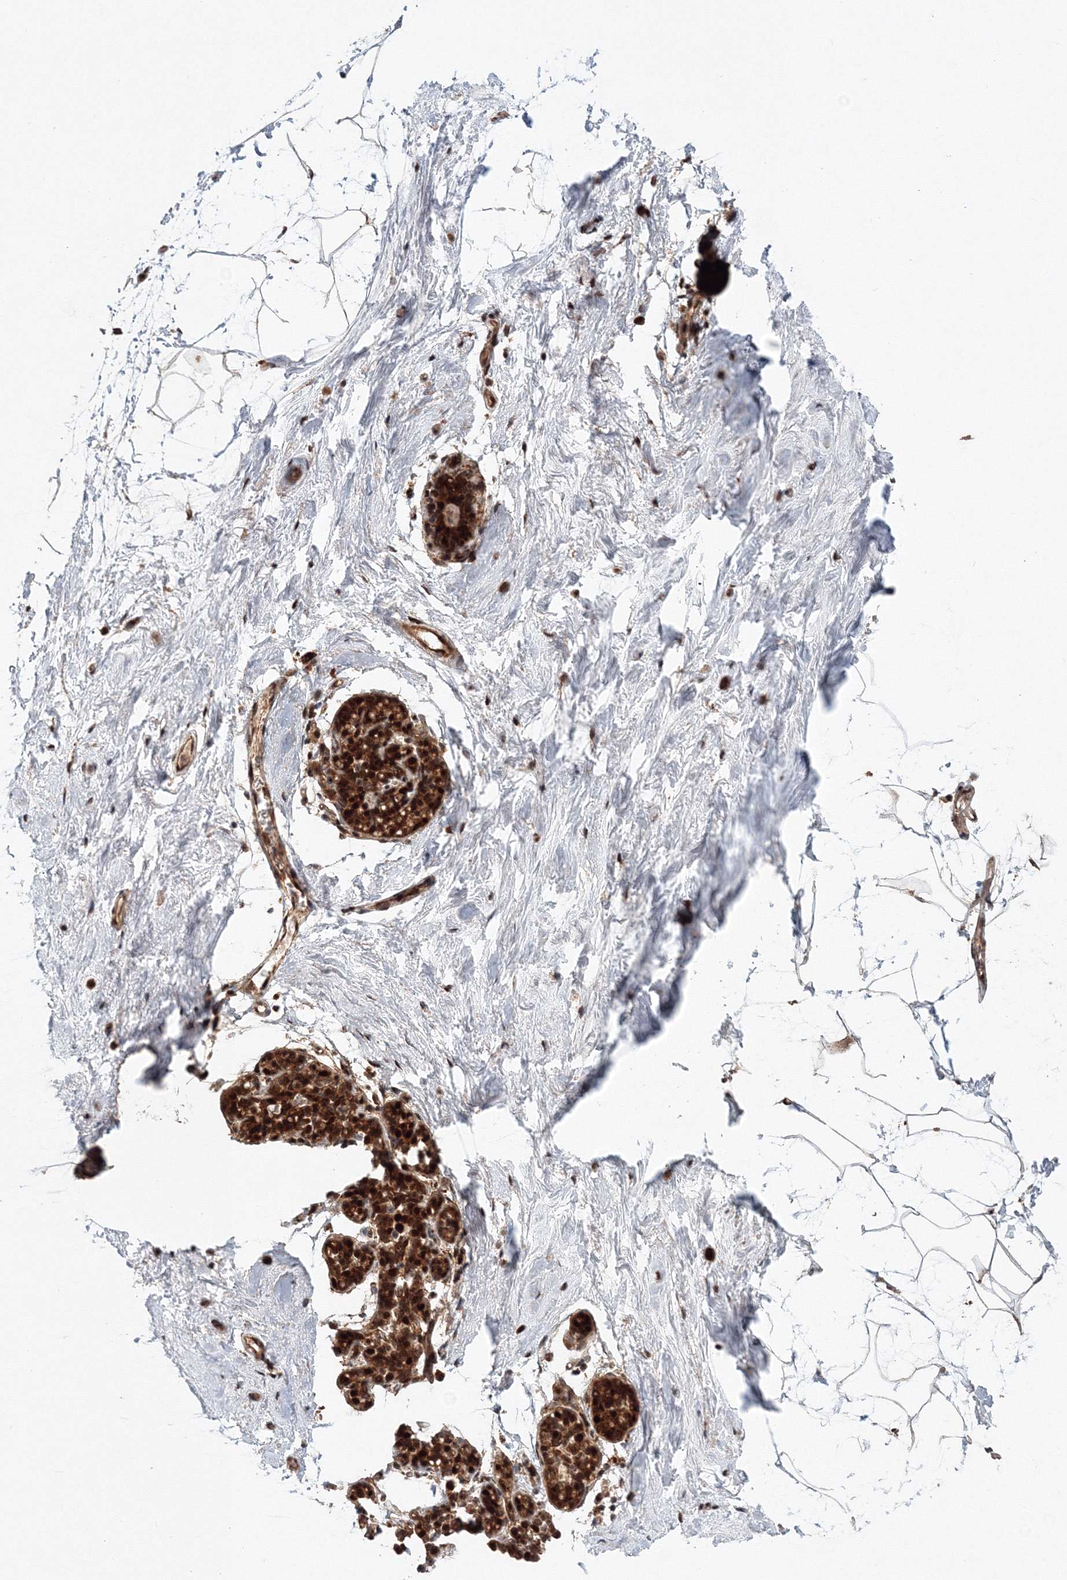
{"staining": {"intensity": "strong", "quantity": ">75%", "location": "nuclear"}, "tissue": "breast", "cell_type": "Adipocytes", "image_type": "normal", "snomed": [{"axis": "morphology", "description": "Normal tissue, NOS"}, {"axis": "topography", "description": "Breast"}], "caption": "Protein staining of unremarkable breast shows strong nuclear expression in approximately >75% of adipocytes.", "gene": "ANKAR", "patient": {"sex": "female", "age": 62}}